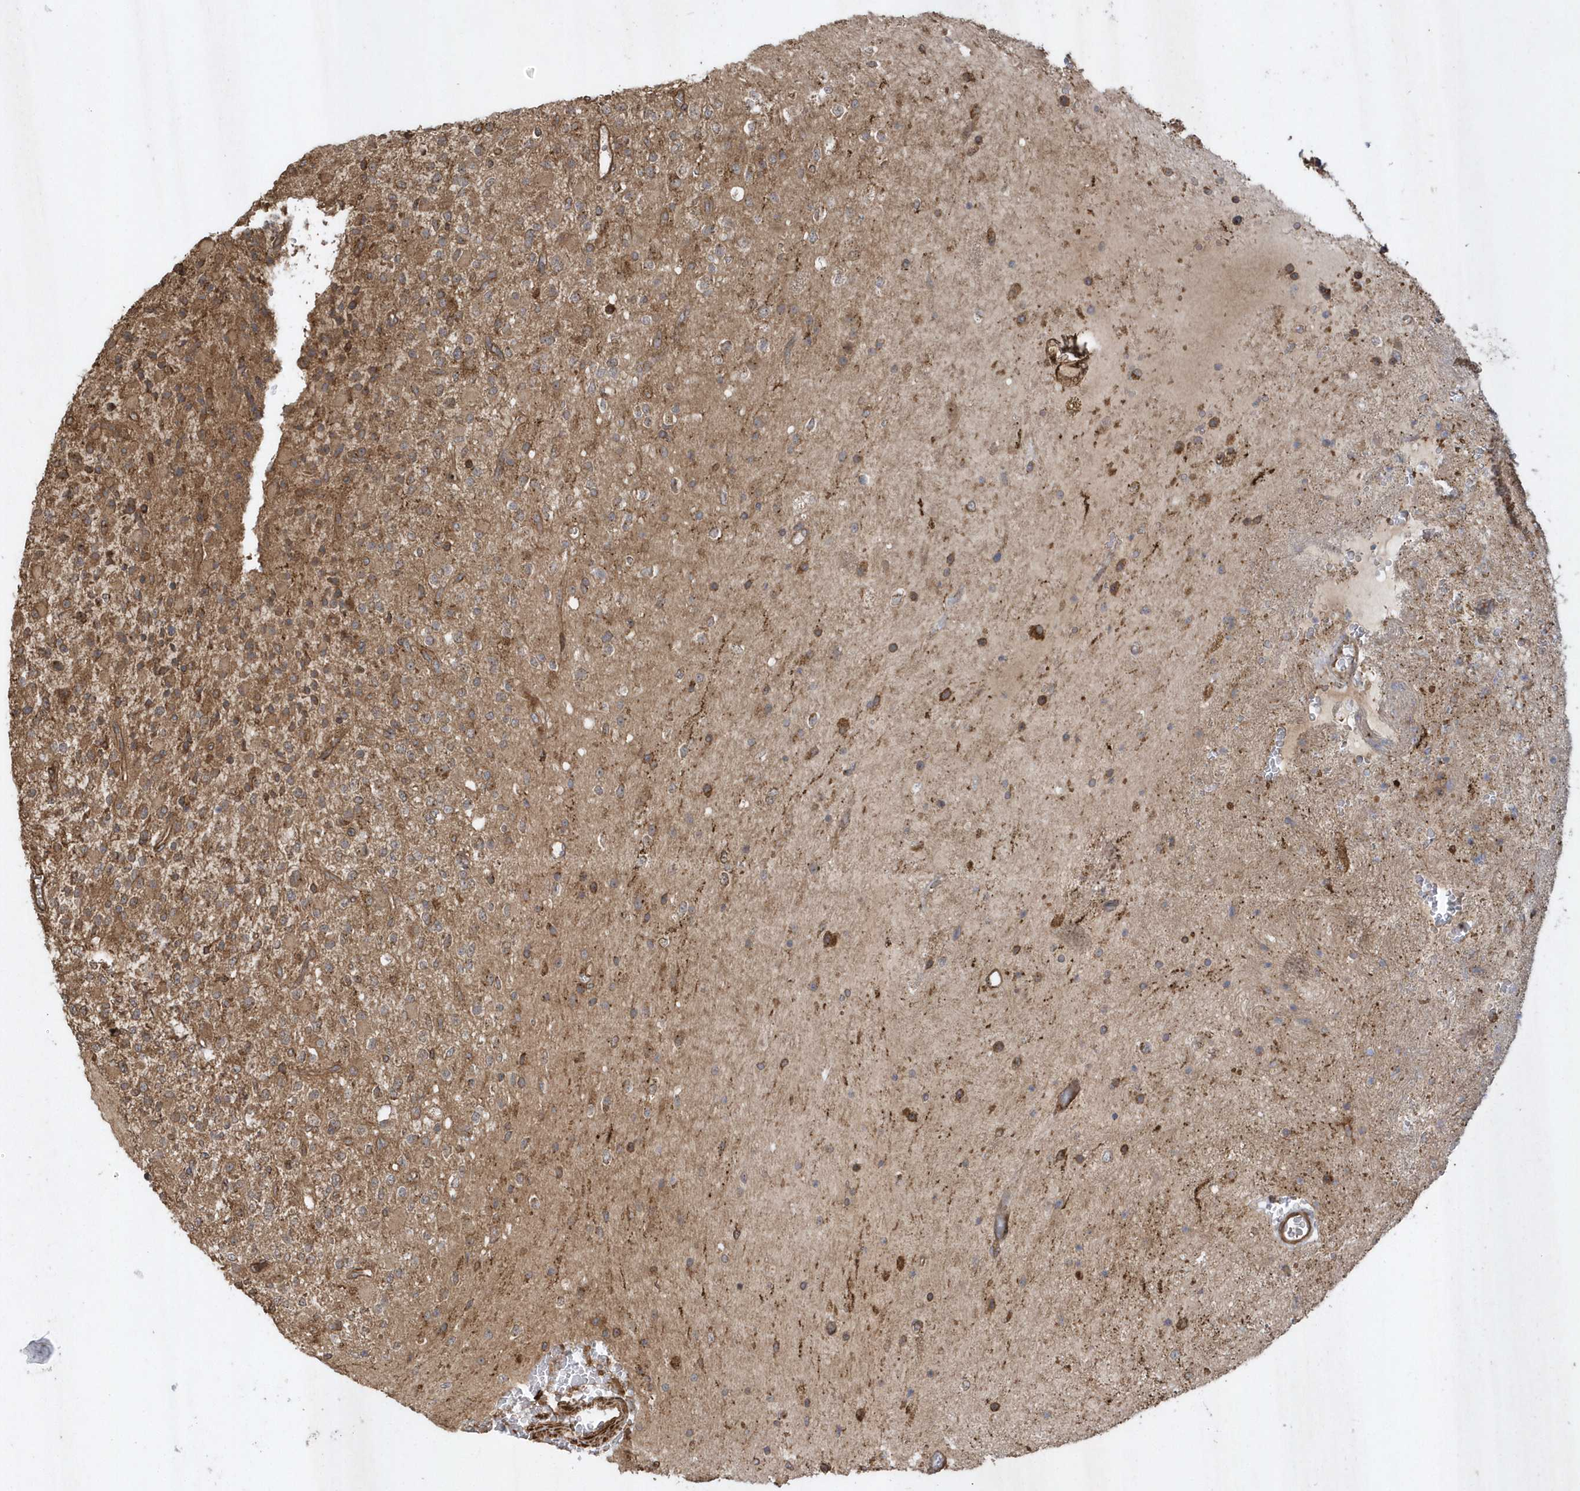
{"staining": {"intensity": "moderate", "quantity": ">75%", "location": "cytoplasmic/membranous"}, "tissue": "glioma", "cell_type": "Tumor cells", "image_type": "cancer", "snomed": [{"axis": "morphology", "description": "Glioma, malignant, High grade"}, {"axis": "topography", "description": "Brain"}], "caption": "Immunohistochemistry (IHC) image of neoplastic tissue: glioma stained using IHC displays medium levels of moderate protein expression localized specifically in the cytoplasmic/membranous of tumor cells, appearing as a cytoplasmic/membranous brown color.", "gene": "SENP8", "patient": {"sex": "male", "age": 34}}